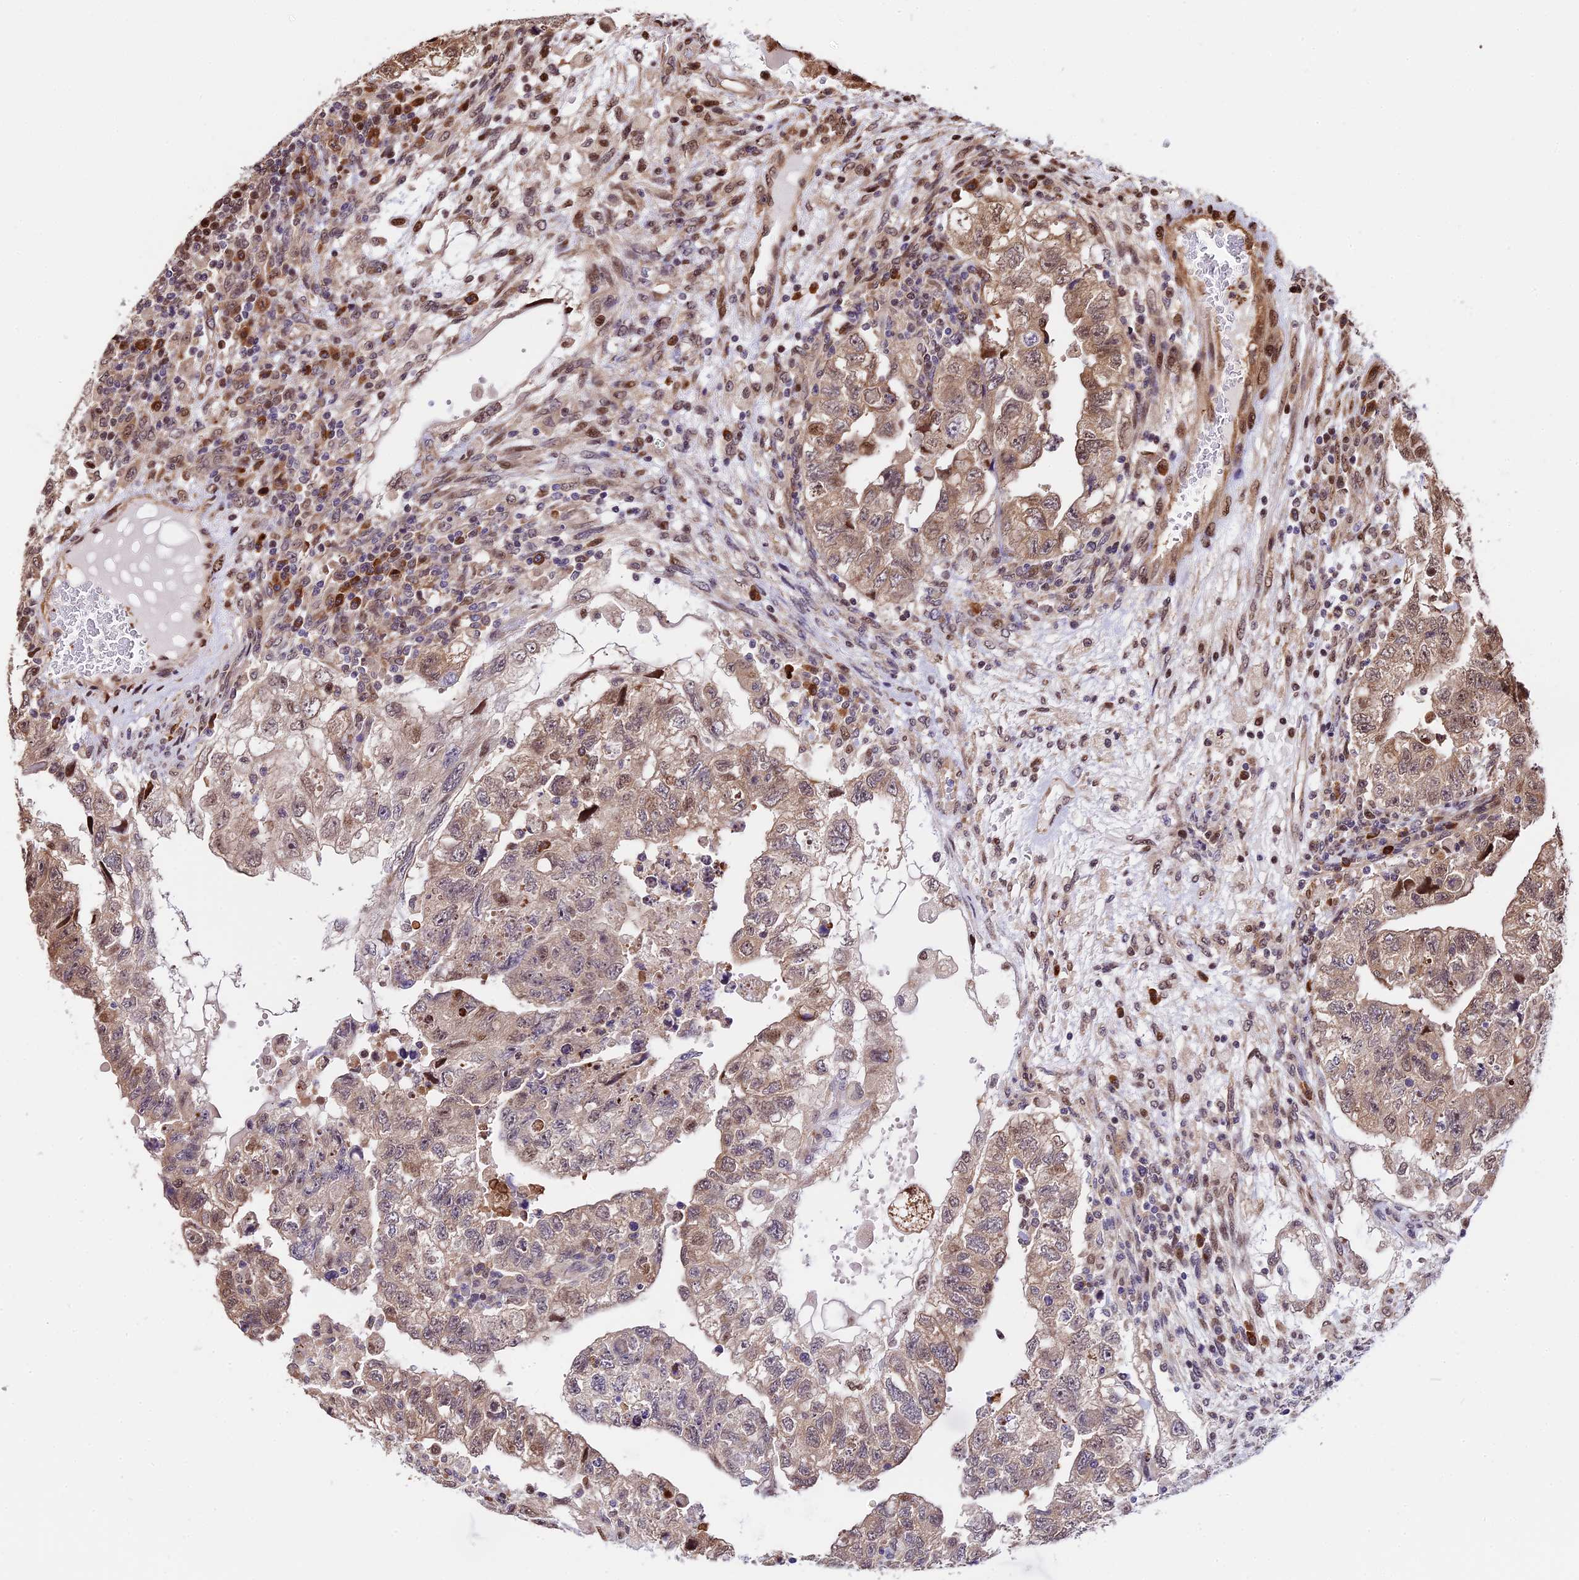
{"staining": {"intensity": "weak", "quantity": ">75%", "location": "cytoplasmic/membranous,nuclear"}, "tissue": "testis cancer", "cell_type": "Tumor cells", "image_type": "cancer", "snomed": [{"axis": "morphology", "description": "Carcinoma, Embryonal, NOS"}, {"axis": "topography", "description": "Testis"}], "caption": "Immunohistochemistry (IHC) of human testis cancer (embryonal carcinoma) exhibits low levels of weak cytoplasmic/membranous and nuclear staining in approximately >75% of tumor cells.", "gene": "HERPUD1", "patient": {"sex": "male", "age": 36}}